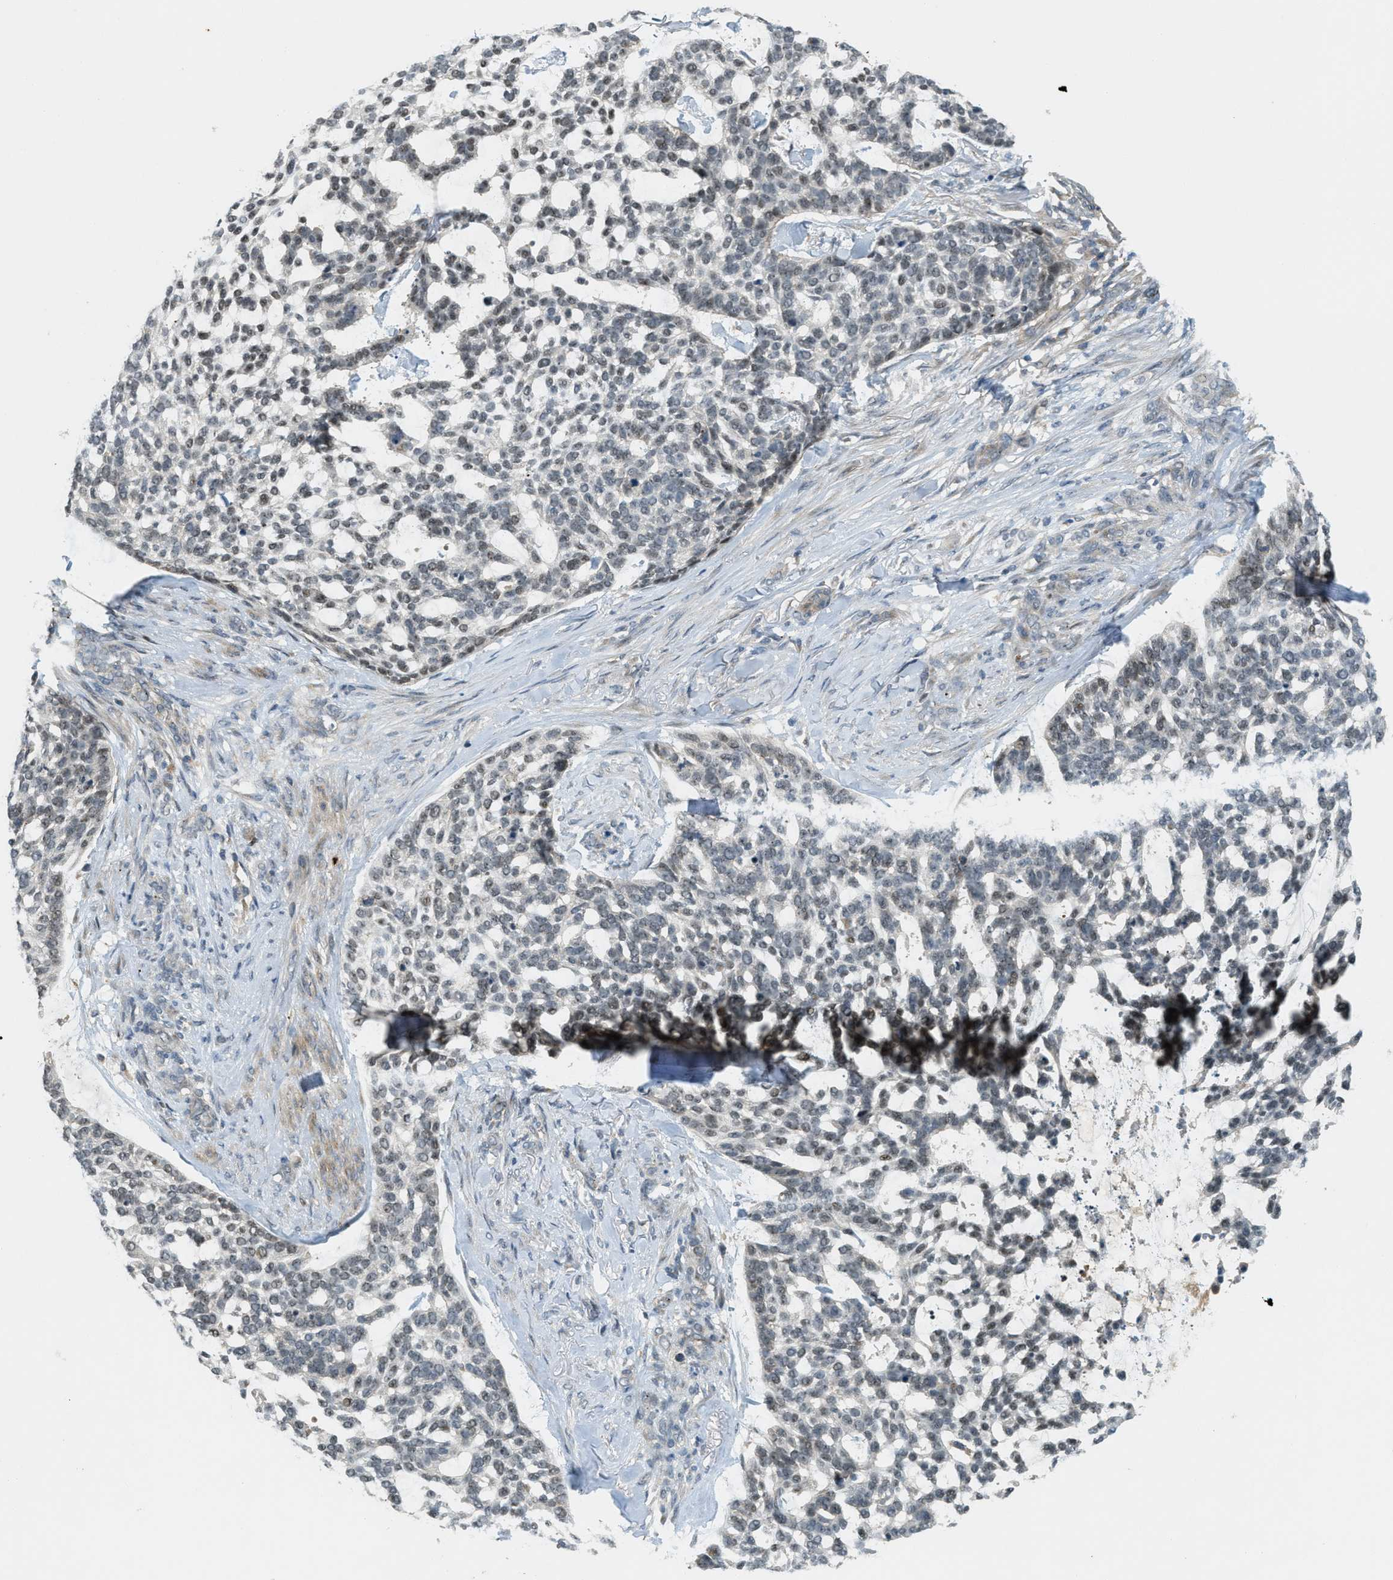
{"staining": {"intensity": "negative", "quantity": "none", "location": "none"}, "tissue": "skin cancer", "cell_type": "Tumor cells", "image_type": "cancer", "snomed": [{"axis": "morphology", "description": "Basal cell carcinoma"}, {"axis": "topography", "description": "Skin"}], "caption": "Skin cancer was stained to show a protein in brown. There is no significant staining in tumor cells.", "gene": "TRAPPC14", "patient": {"sex": "female", "age": 64}}